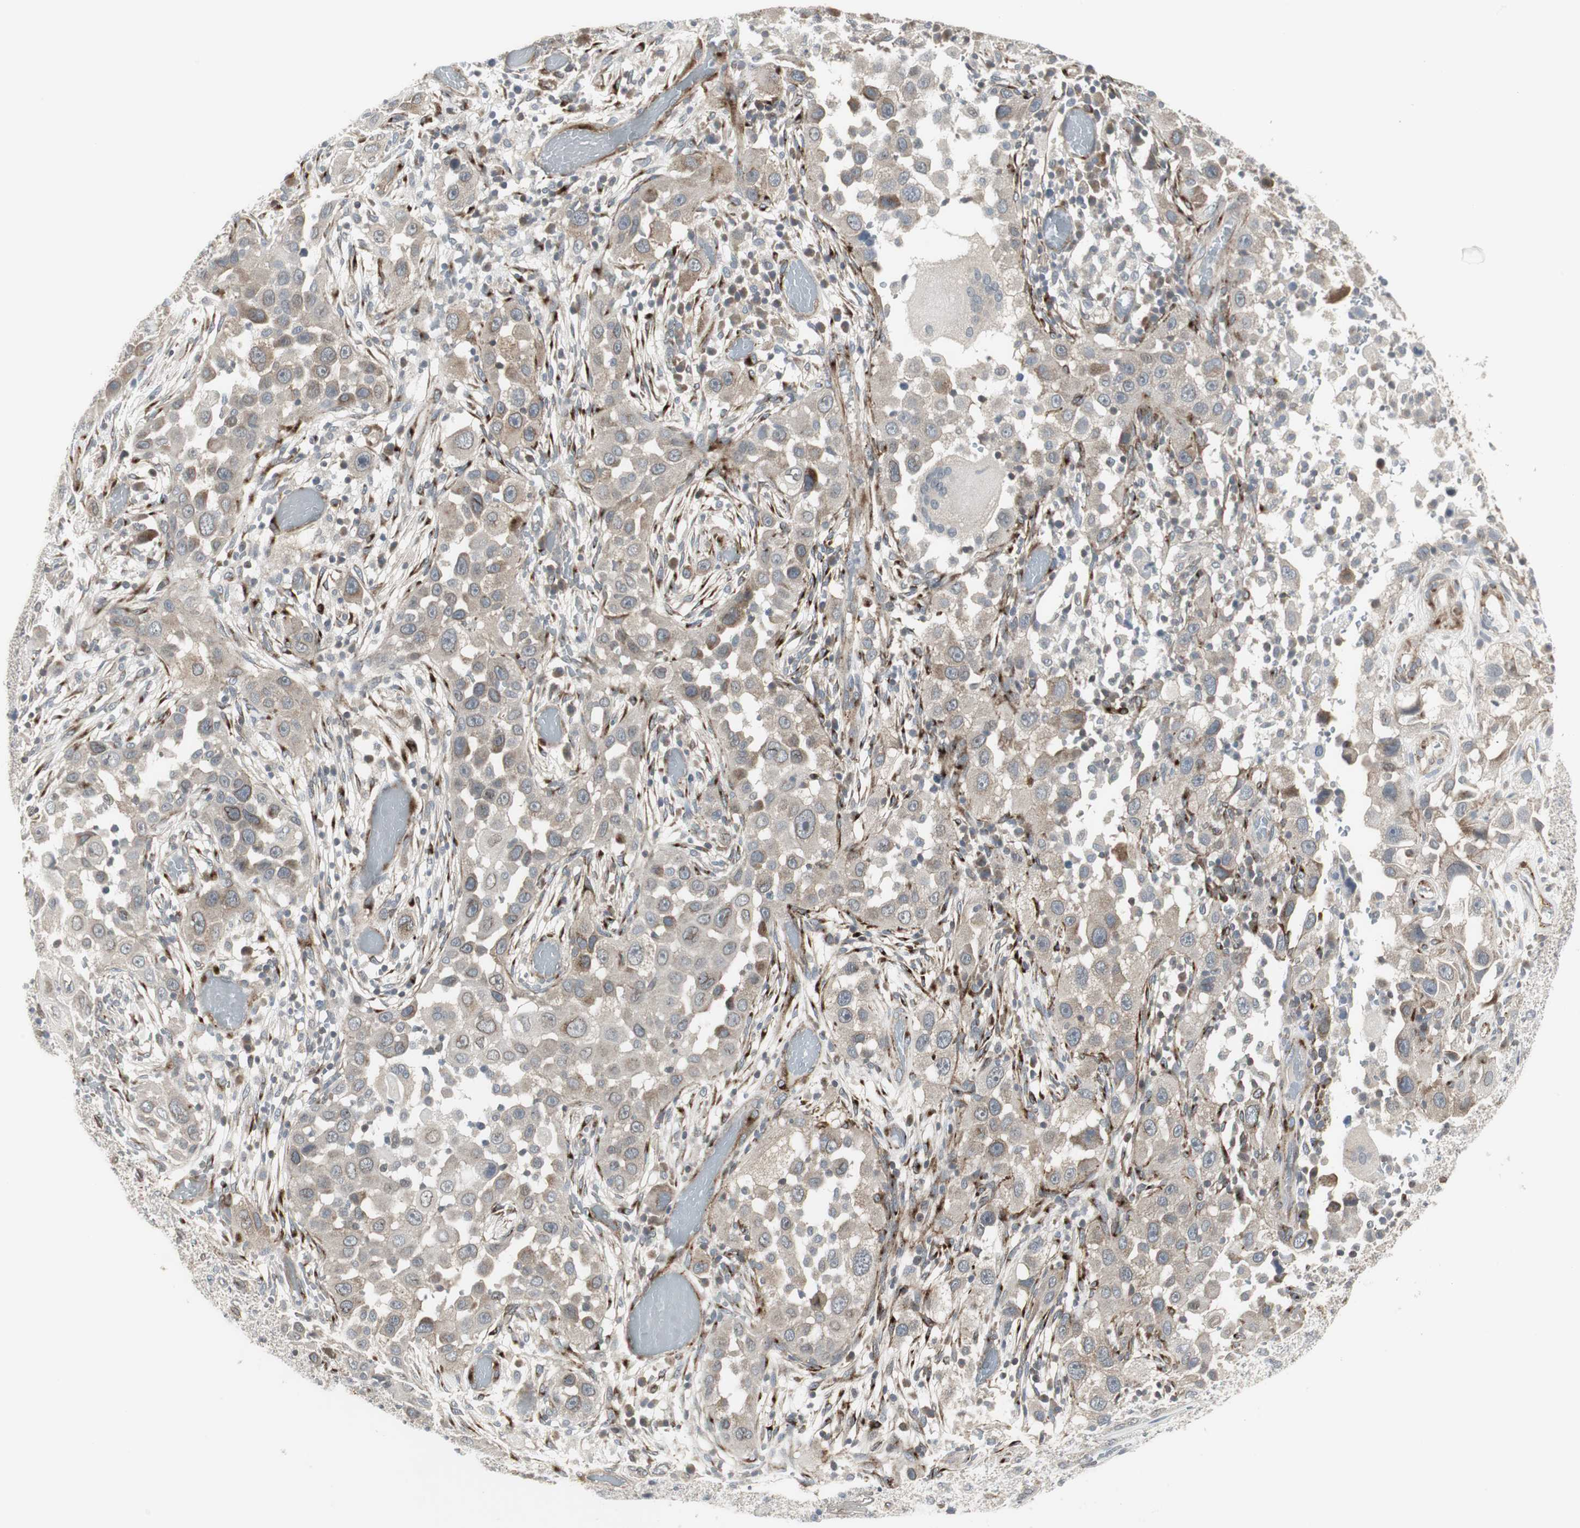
{"staining": {"intensity": "weak", "quantity": "25%-75%", "location": "cytoplasmic/membranous"}, "tissue": "head and neck cancer", "cell_type": "Tumor cells", "image_type": "cancer", "snomed": [{"axis": "morphology", "description": "Carcinoma, NOS"}, {"axis": "topography", "description": "Head-Neck"}], "caption": "Immunohistochemistry image of neoplastic tissue: human head and neck carcinoma stained using IHC shows low levels of weak protein expression localized specifically in the cytoplasmic/membranous of tumor cells, appearing as a cytoplasmic/membranous brown color.", "gene": "SCYL3", "patient": {"sex": "male", "age": 87}}